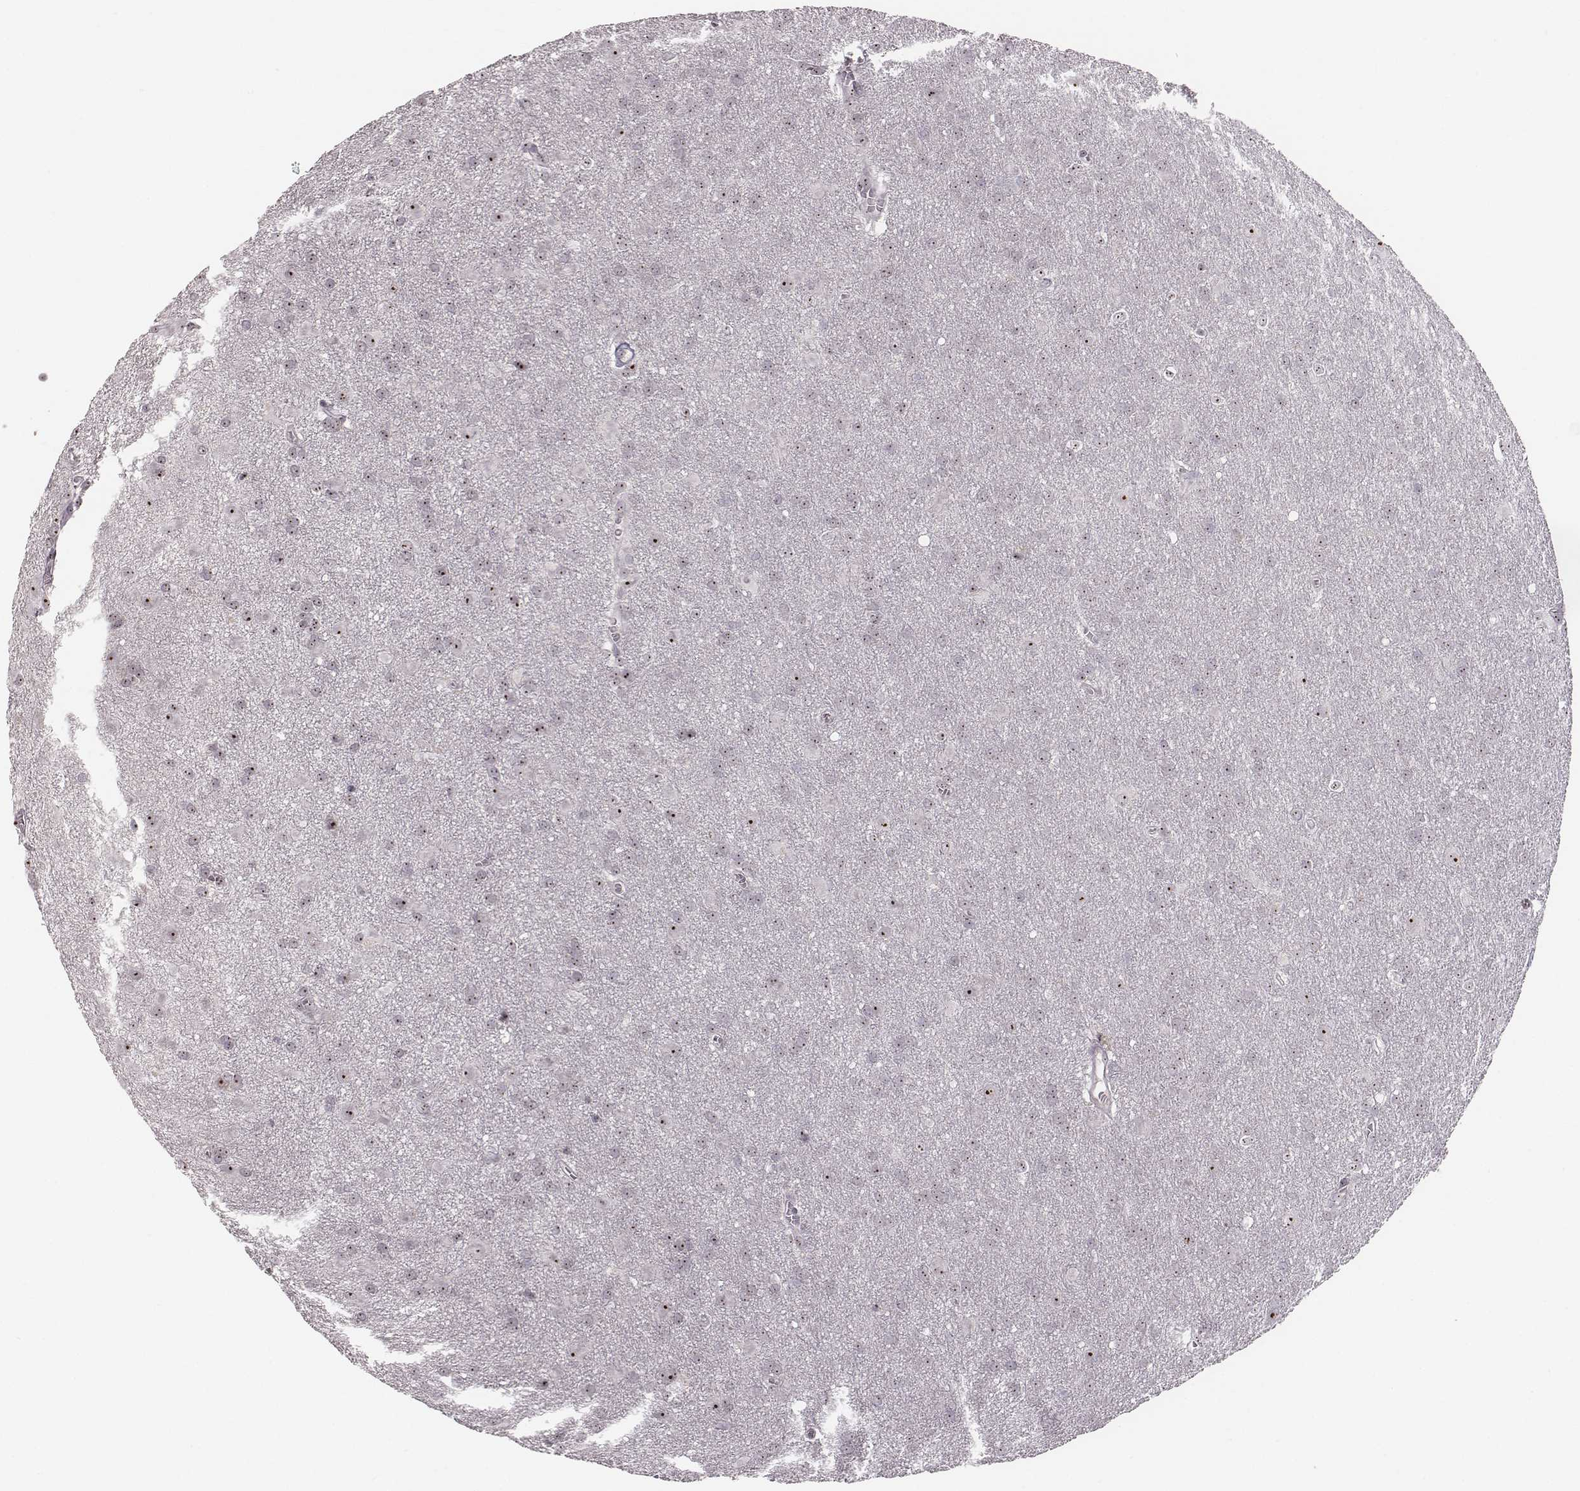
{"staining": {"intensity": "moderate", "quantity": ">75%", "location": "nuclear"}, "tissue": "glioma", "cell_type": "Tumor cells", "image_type": "cancer", "snomed": [{"axis": "morphology", "description": "Glioma, malignant, Low grade"}, {"axis": "topography", "description": "Brain"}], "caption": "Glioma was stained to show a protein in brown. There is medium levels of moderate nuclear staining in about >75% of tumor cells. Using DAB (3,3'-diaminobenzidine) (brown) and hematoxylin (blue) stains, captured at high magnification using brightfield microscopy.", "gene": "NOP56", "patient": {"sex": "male", "age": 58}}